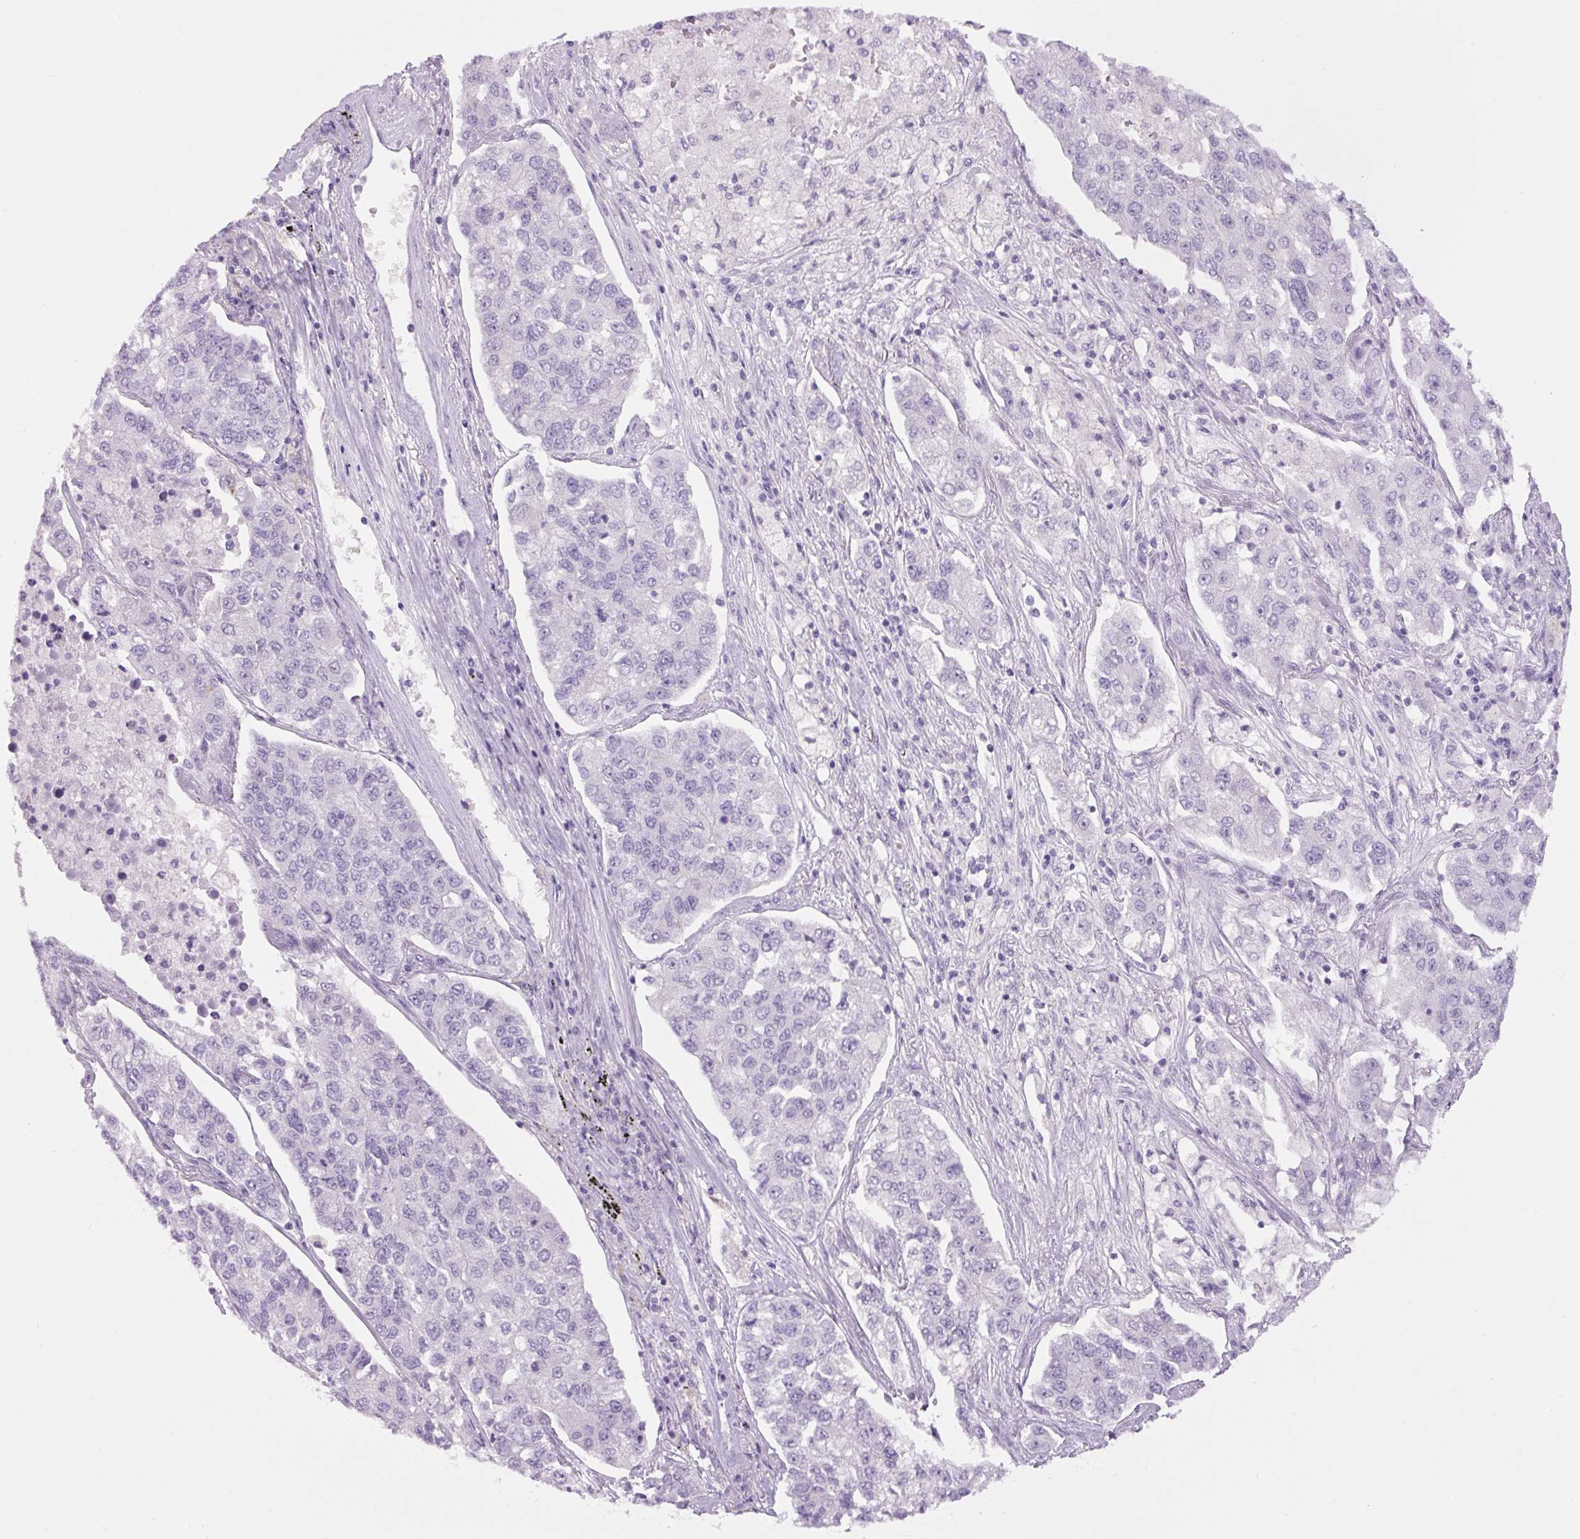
{"staining": {"intensity": "negative", "quantity": "none", "location": "none"}, "tissue": "lung cancer", "cell_type": "Tumor cells", "image_type": "cancer", "snomed": [{"axis": "morphology", "description": "Adenocarcinoma, NOS"}, {"axis": "topography", "description": "Lung"}], "caption": "Immunohistochemistry histopathology image of neoplastic tissue: lung adenocarcinoma stained with DAB (3,3'-diaminobenzidine) displays no significant protein staining in tumor cells. (DAB (3,3'-diaminobenzidine) immunohistochemistry with hematoxylin counter stain).", "gene": "COL9A2", "patient": {"sex": "male", "age": 49}}